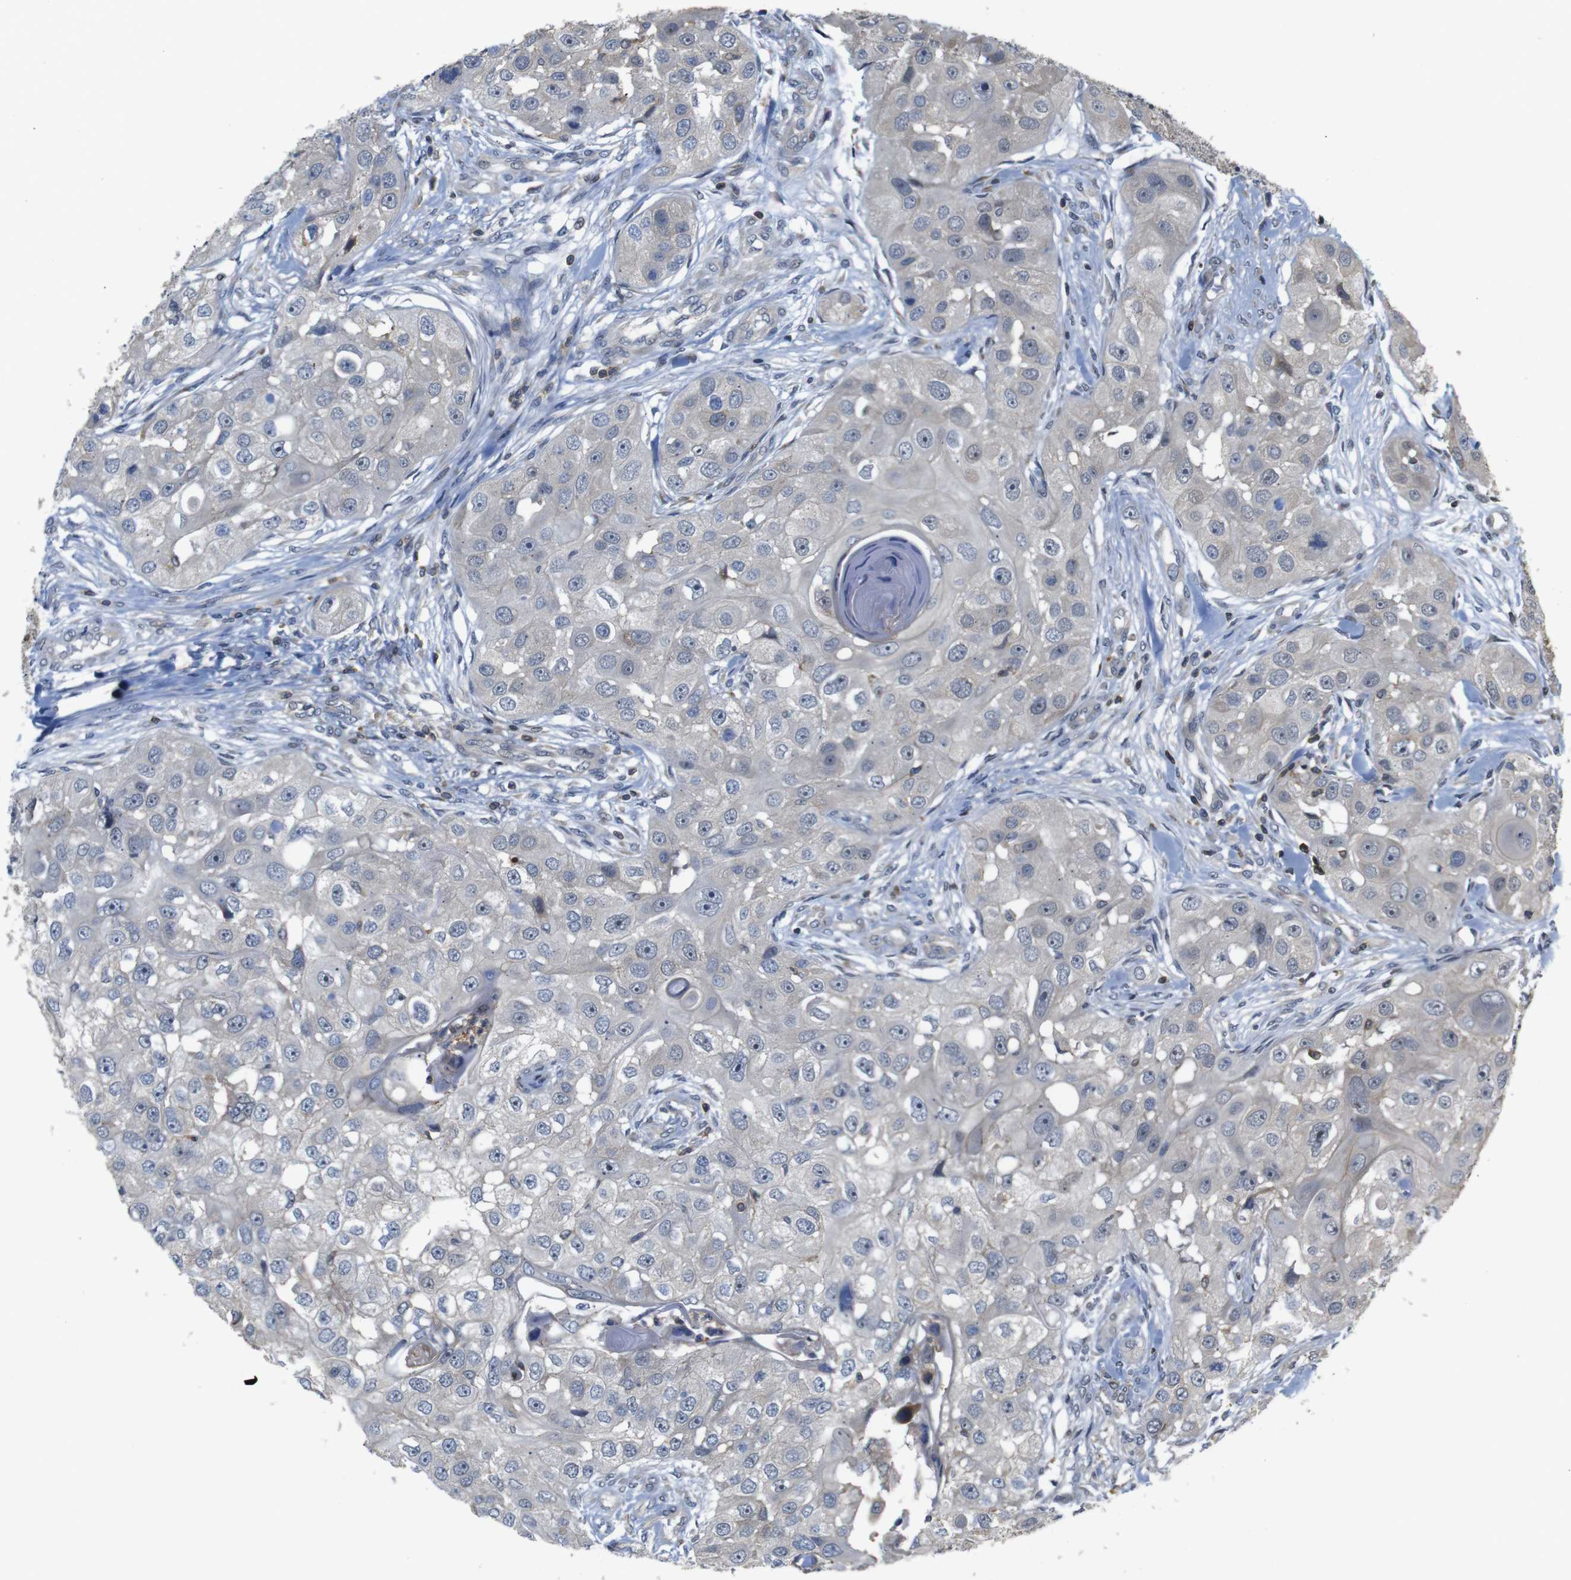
{"staining": {"intensity": "weak", "quantity": "<25%", "location": "cytoplasmic/membranous"}, "tissue": "head and neck cancer", "cell_type": "Tumor cells", "image_type": "cancer", "snomed": [{"axis": "morphology", "description": "Normal tissue, NOS"}, {"axis": "morphology", "description": "Squamous cell carcinoma, NOS"}, {"axis": "topography", "description": "Skeletal muscle"}, {"axis": "topography", "description": "Head-Neck"}], "caption": "Histopathology image shows no significant protein staining in tumor cells of head and neck cancer (squamous cell carcinoma).", "gene": "BRWD3", "patient": {"sex": "male", "age": 51}}